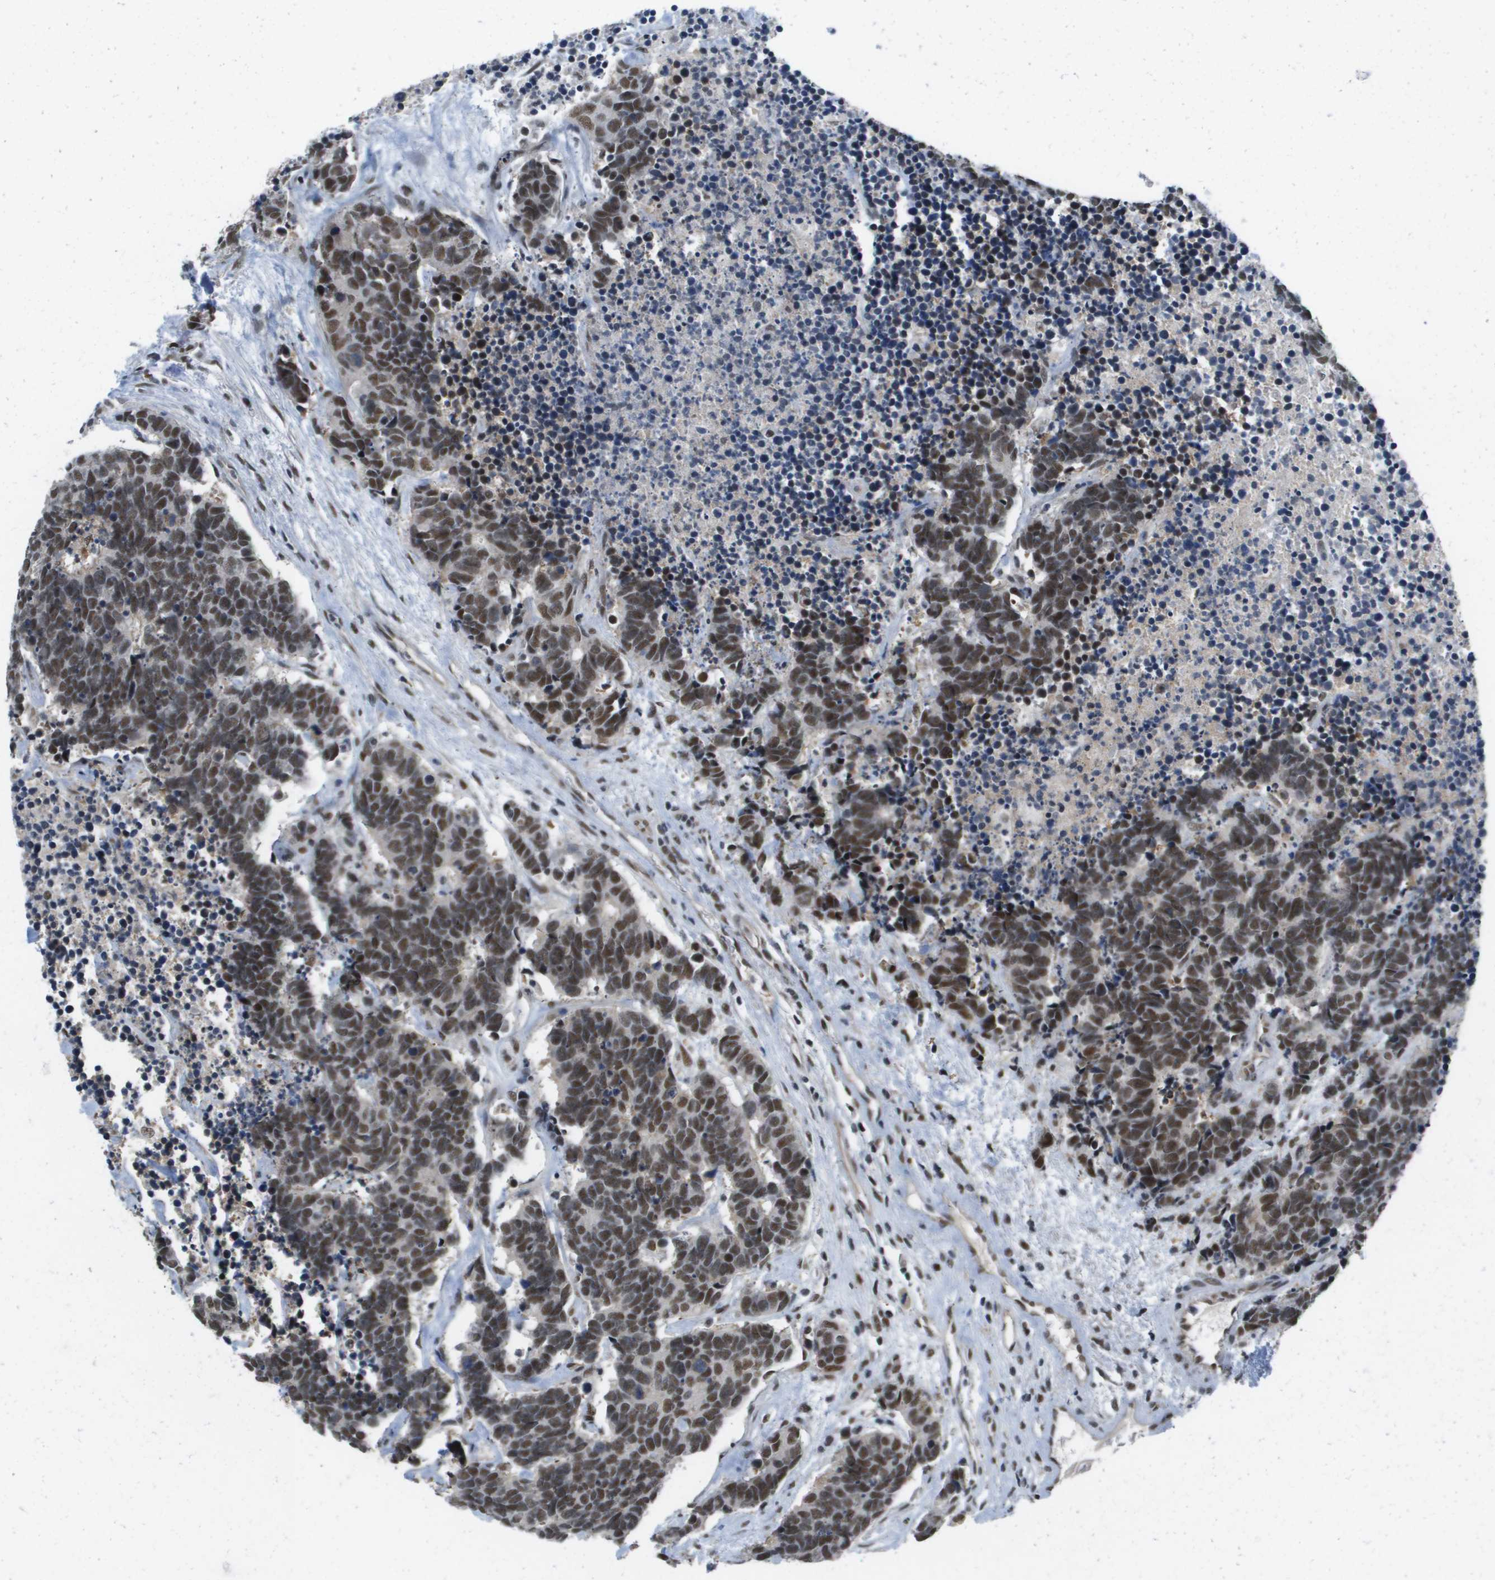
{"staining": {"intensity": "moderate", "quantity": ">75%", "location": "nuclear"}, "tissue": "carcinoid", "cell_type": "Tumor cells", "image_type": "cancer", "snomed": [{"axis": "morphology", "description": "Carcinoma, NOS"}, {"axis": "morphology", "description": "Carcinoid, malignant, NOS"}, {"axis": "topography", "description": "Urinary bladder"}], "caption": "This photomicrograph displays IHC staining of carcinoid, with medium moderate nuclear expression in approximately >75% of tumor cells.", "gene": "ISY1", "patient": {"sex": "male", "age": 57}}